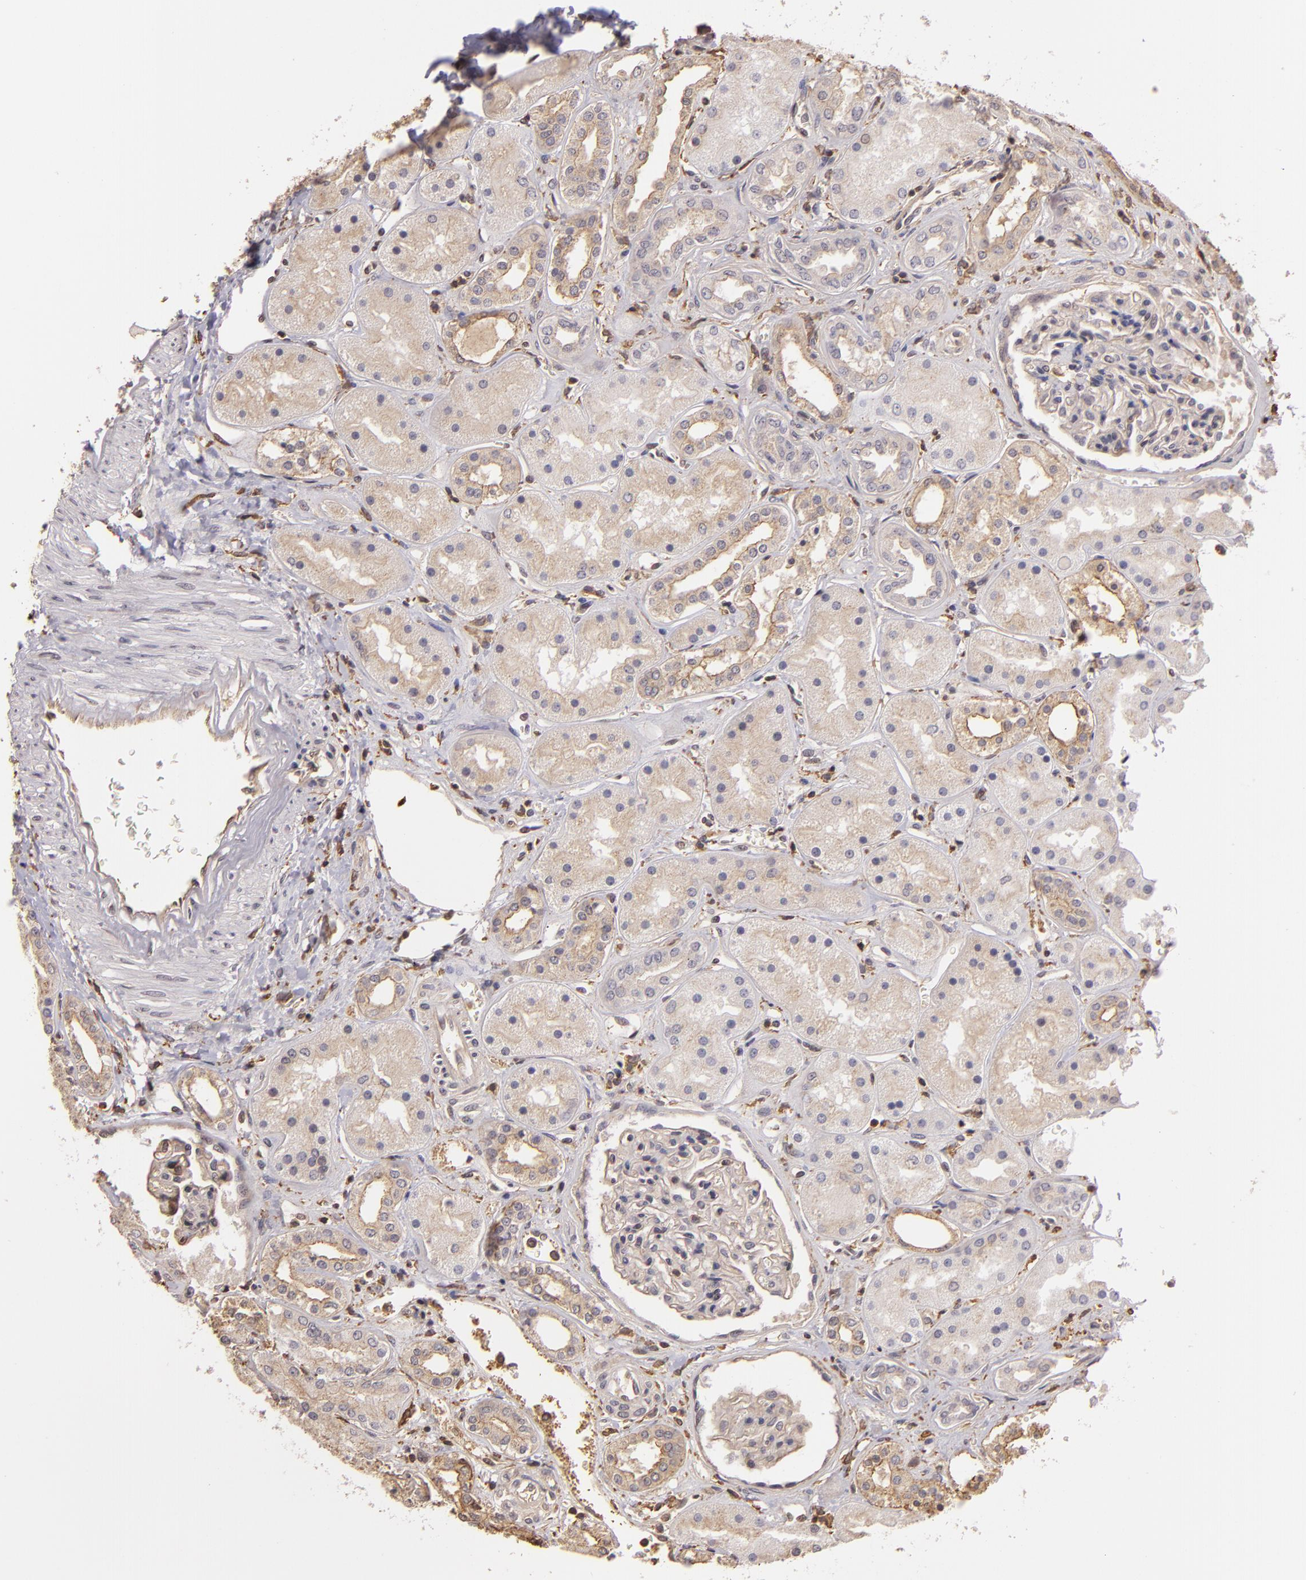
{"staining": {"intensity": "negative", "quantity": "none", "location": "none"}, "tissue": "kidney", "cell_type": "Cells in glomeruli", "image_type": "normal", "snomed": [{"axis": "morphology", "description": "Normal tissue, NOS"}, {"axis": "topography", "description": "Kidney"}], "caption": "An IHC photomicrograph of normal kidney is shown. There is no staining in cells in glomeruli of kidney.", "gene": "ARPC2", "patient": {"sex": "male", "age": 28}}